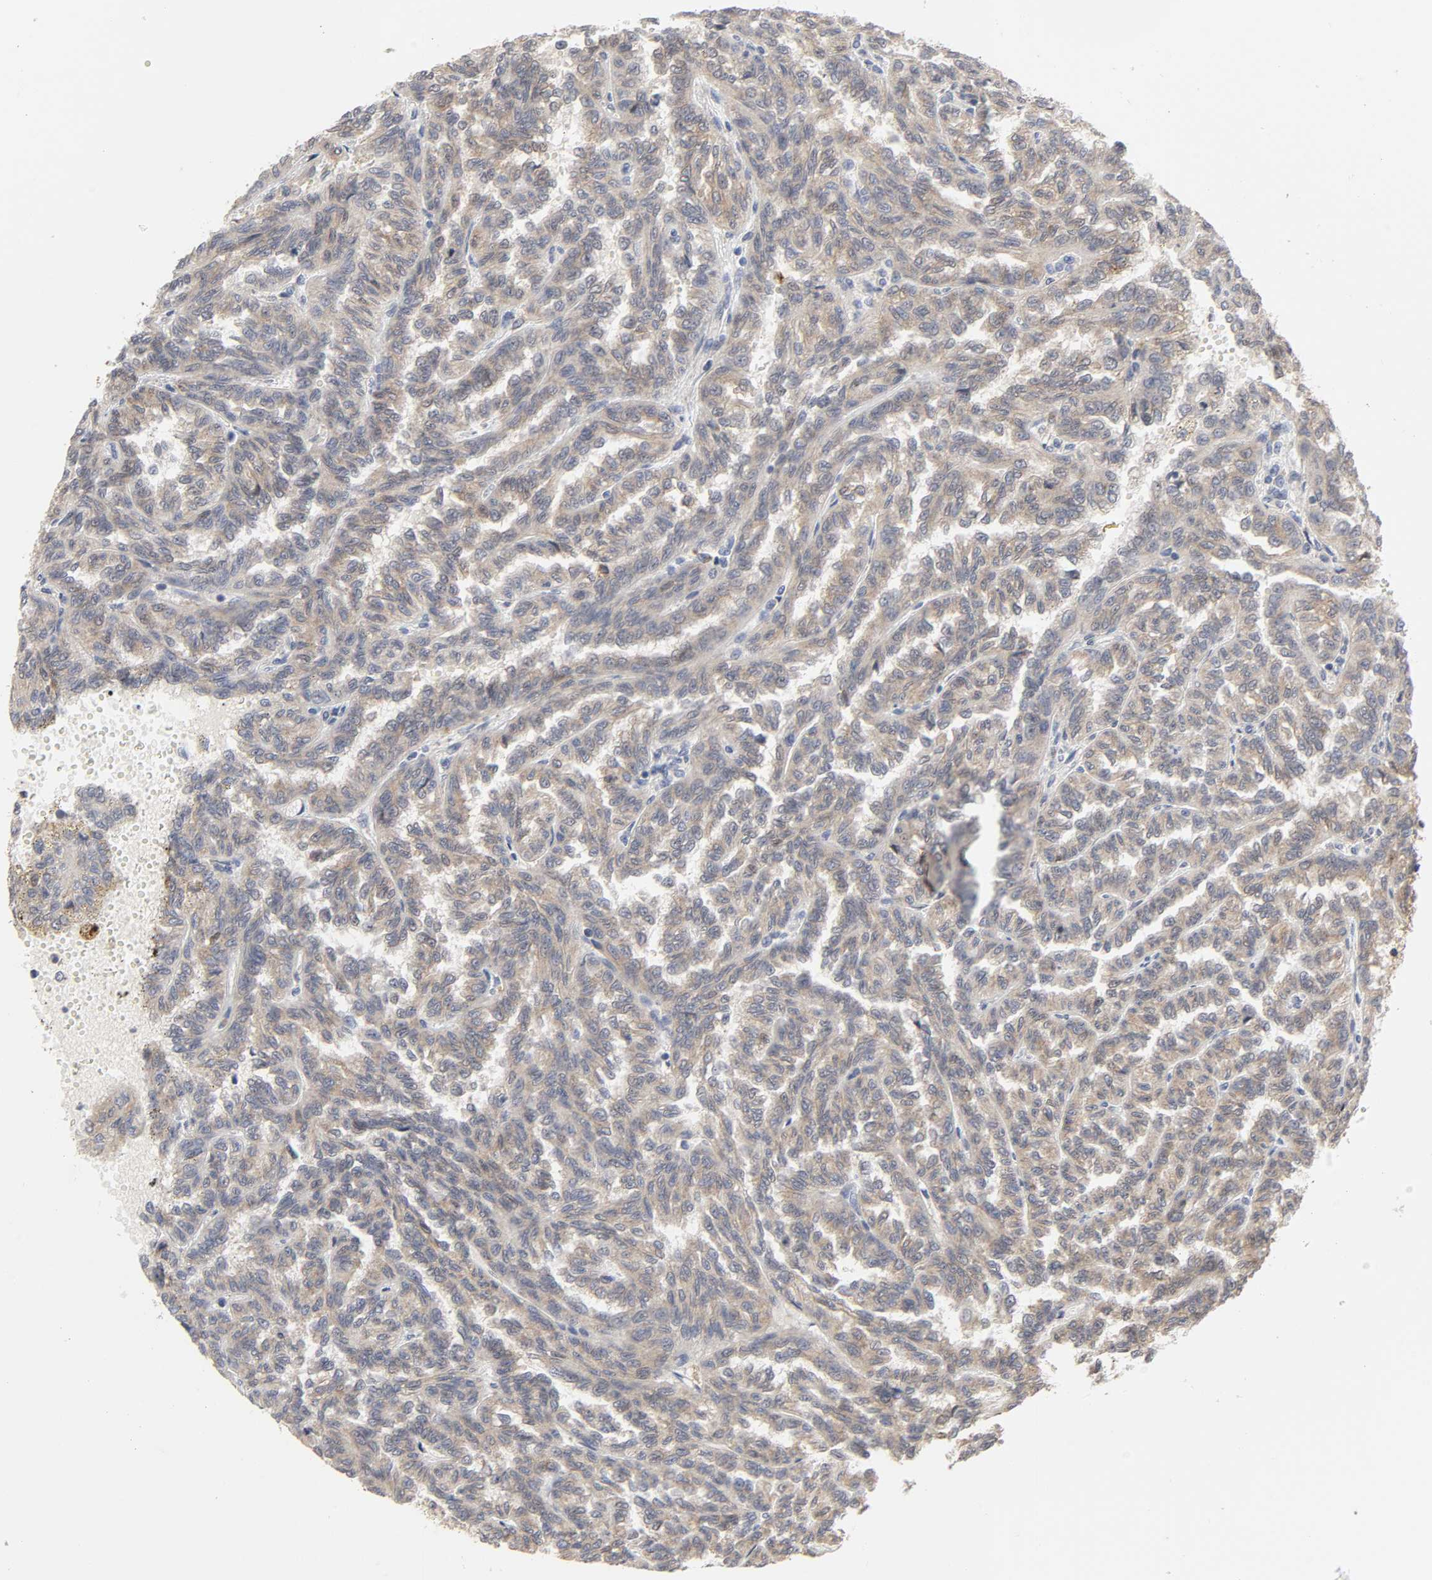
{"staining": {"intensity": "moderate", "quantity": "25%-75%", "location": "cytoplasmic/membranous"}, "tissue": "renal cancer", "cell_type": "Tumor cells", "image_type": "cancer", "snomed": [{"axis": "morphology", "description": "Inflammation, NOS"}, {"axis": "morphology", "description": "Adenocarcinoma, NOS"}, {"axis": "topography", "description": "Kidney"}], "caption": "Protein expression analysis of human adenocarcinoma (renal) reveals moderate cytoplasmic/membranous expression in about 25%-75% of tumor cells.", "gene": "POR", "patient": {"sex": "male", "age": 68}}